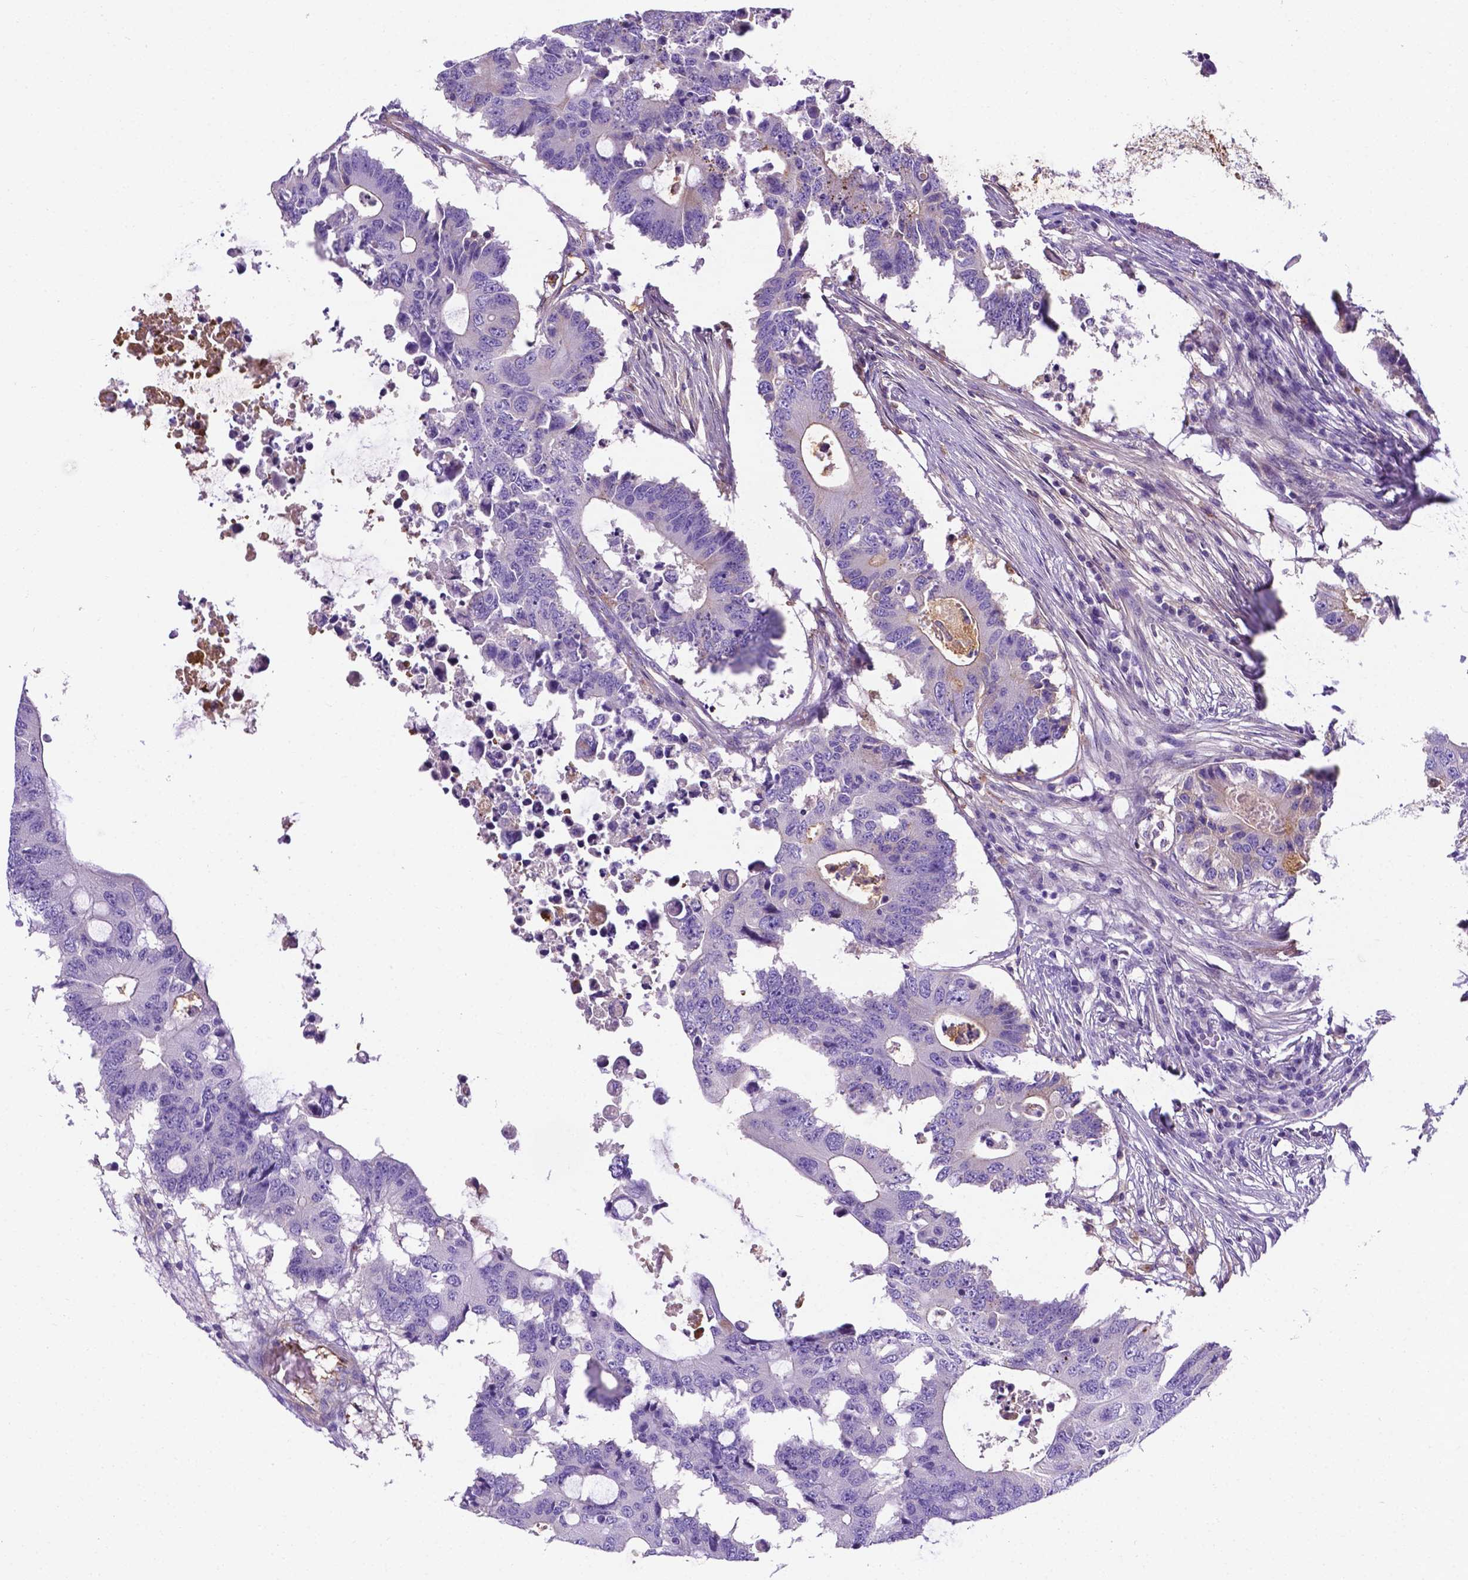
{"staining": {"intensity": "negative", "quantity": "none", "location": "none"}, "tissue": "colorectal cancer", "cell_type": "Tumor cells", "image_type": "cancer", "snomed": [{"axis": "morphology", "description": "Adenocarcinoma, NOS"}, {"axis": "topography", "description": "Colon"}], "caption": "The histopathology image reveals no significant positivity in tumor cells of adenocarcinoma (colorectal). The staining is performed using DAB brown chromogen with nuclei counter-stained in using hematoxylin.", "gene": "APOE", "patient": {"sex": "male", "age": 71}}